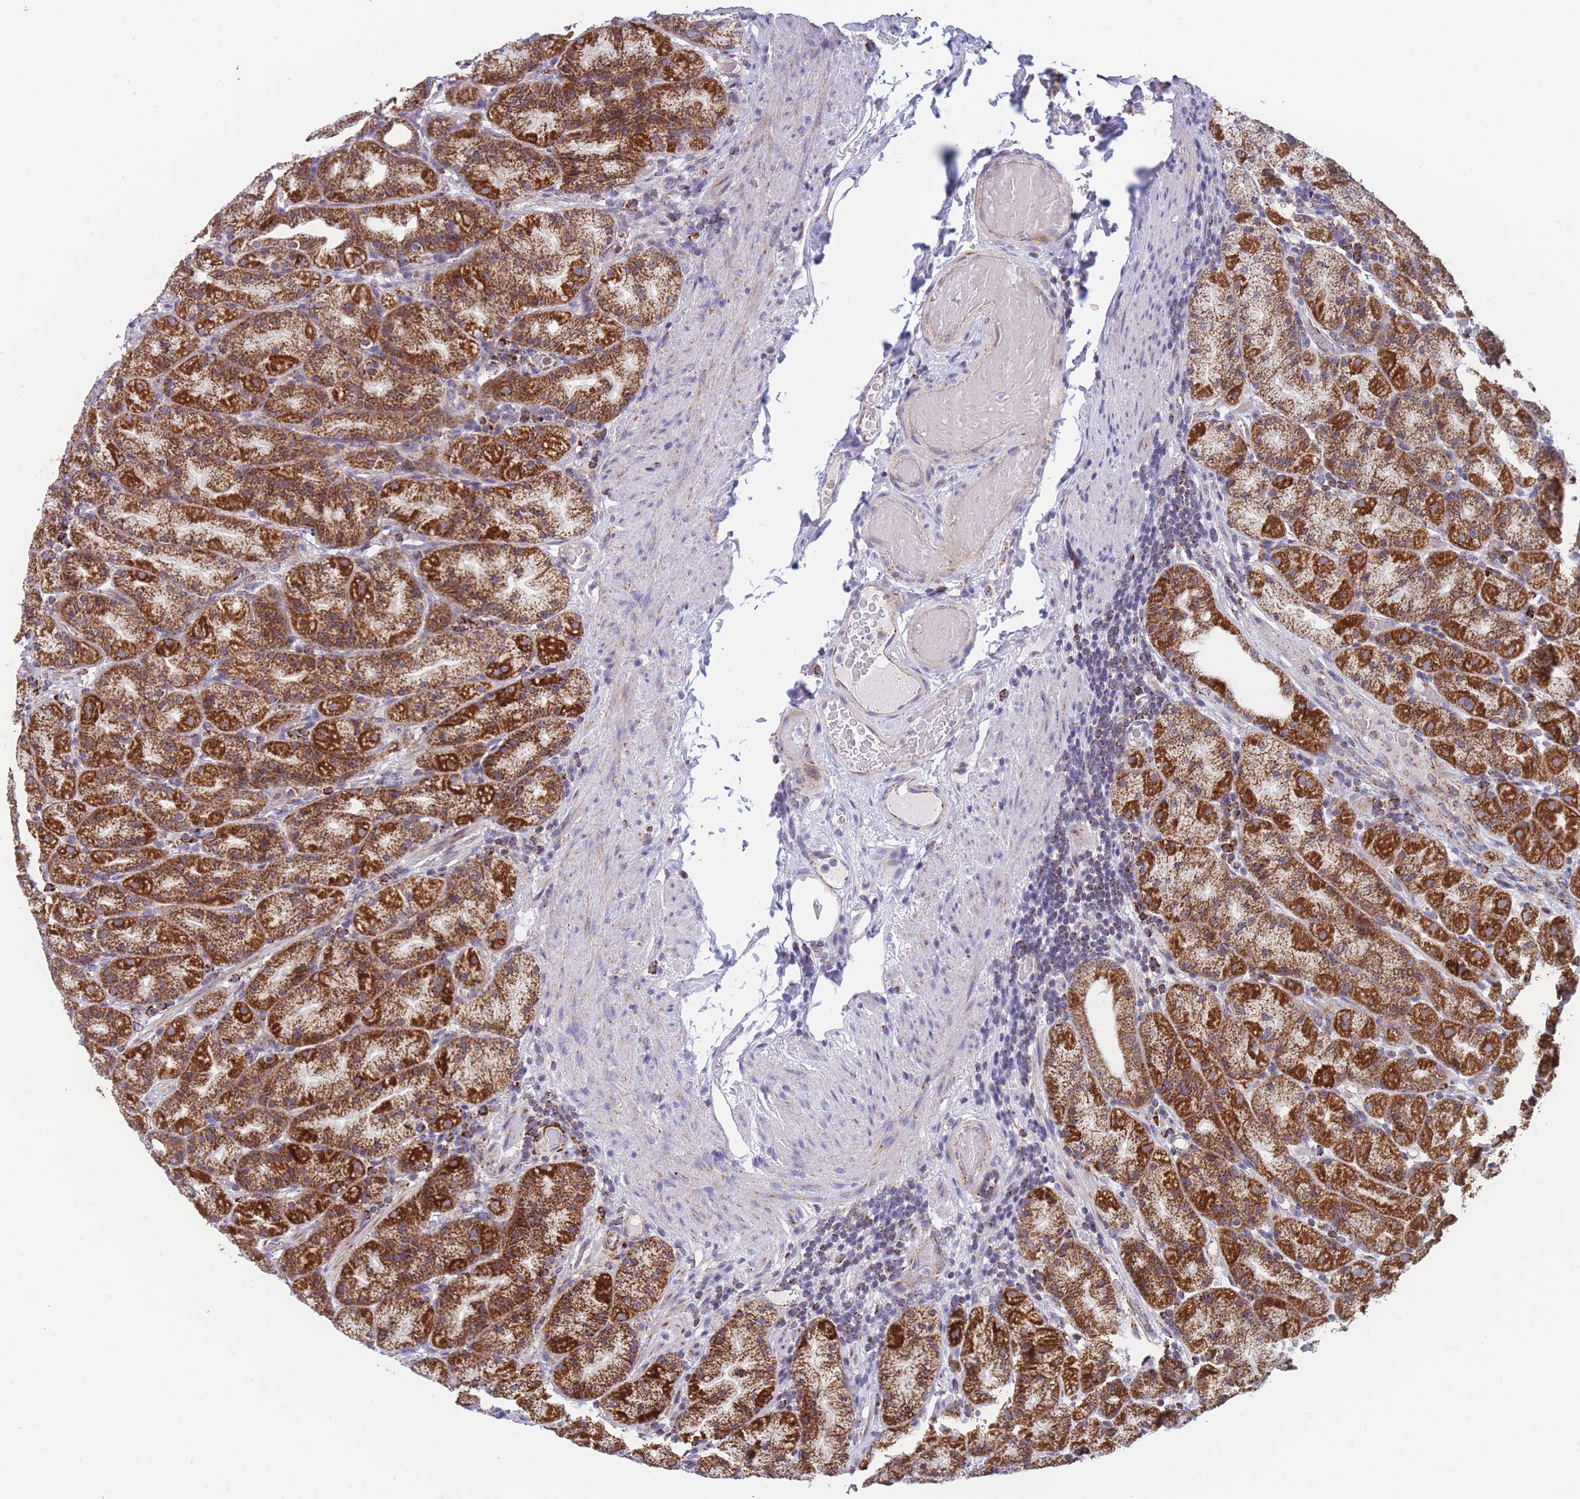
{"staining": {"intensity": "strong", "quantity": "25%-75%", "location": "cytoplasmic/membranous"}, "tissue": "stomach", "cell_type": "Glandular cells", "image_type": "normal", "snomed": [{"axis": "morphology", "description": "Normal tissue, NOS"}, {"axis": "topography", "description": "Stomach, upper"}, {"axis": "topography", "description": "Stomach"}], "caption": "A high amount of strong cytoplasmic/membranous expression is present in approximately 25%-75% of glandular cells in normal stomach. Using DAB (brown) and hematoxylin (blue) stains, captured at high magnification using brightfield microscopy.", "gene": "DDX49", "patient": {"sex": "male", "age": 68}}